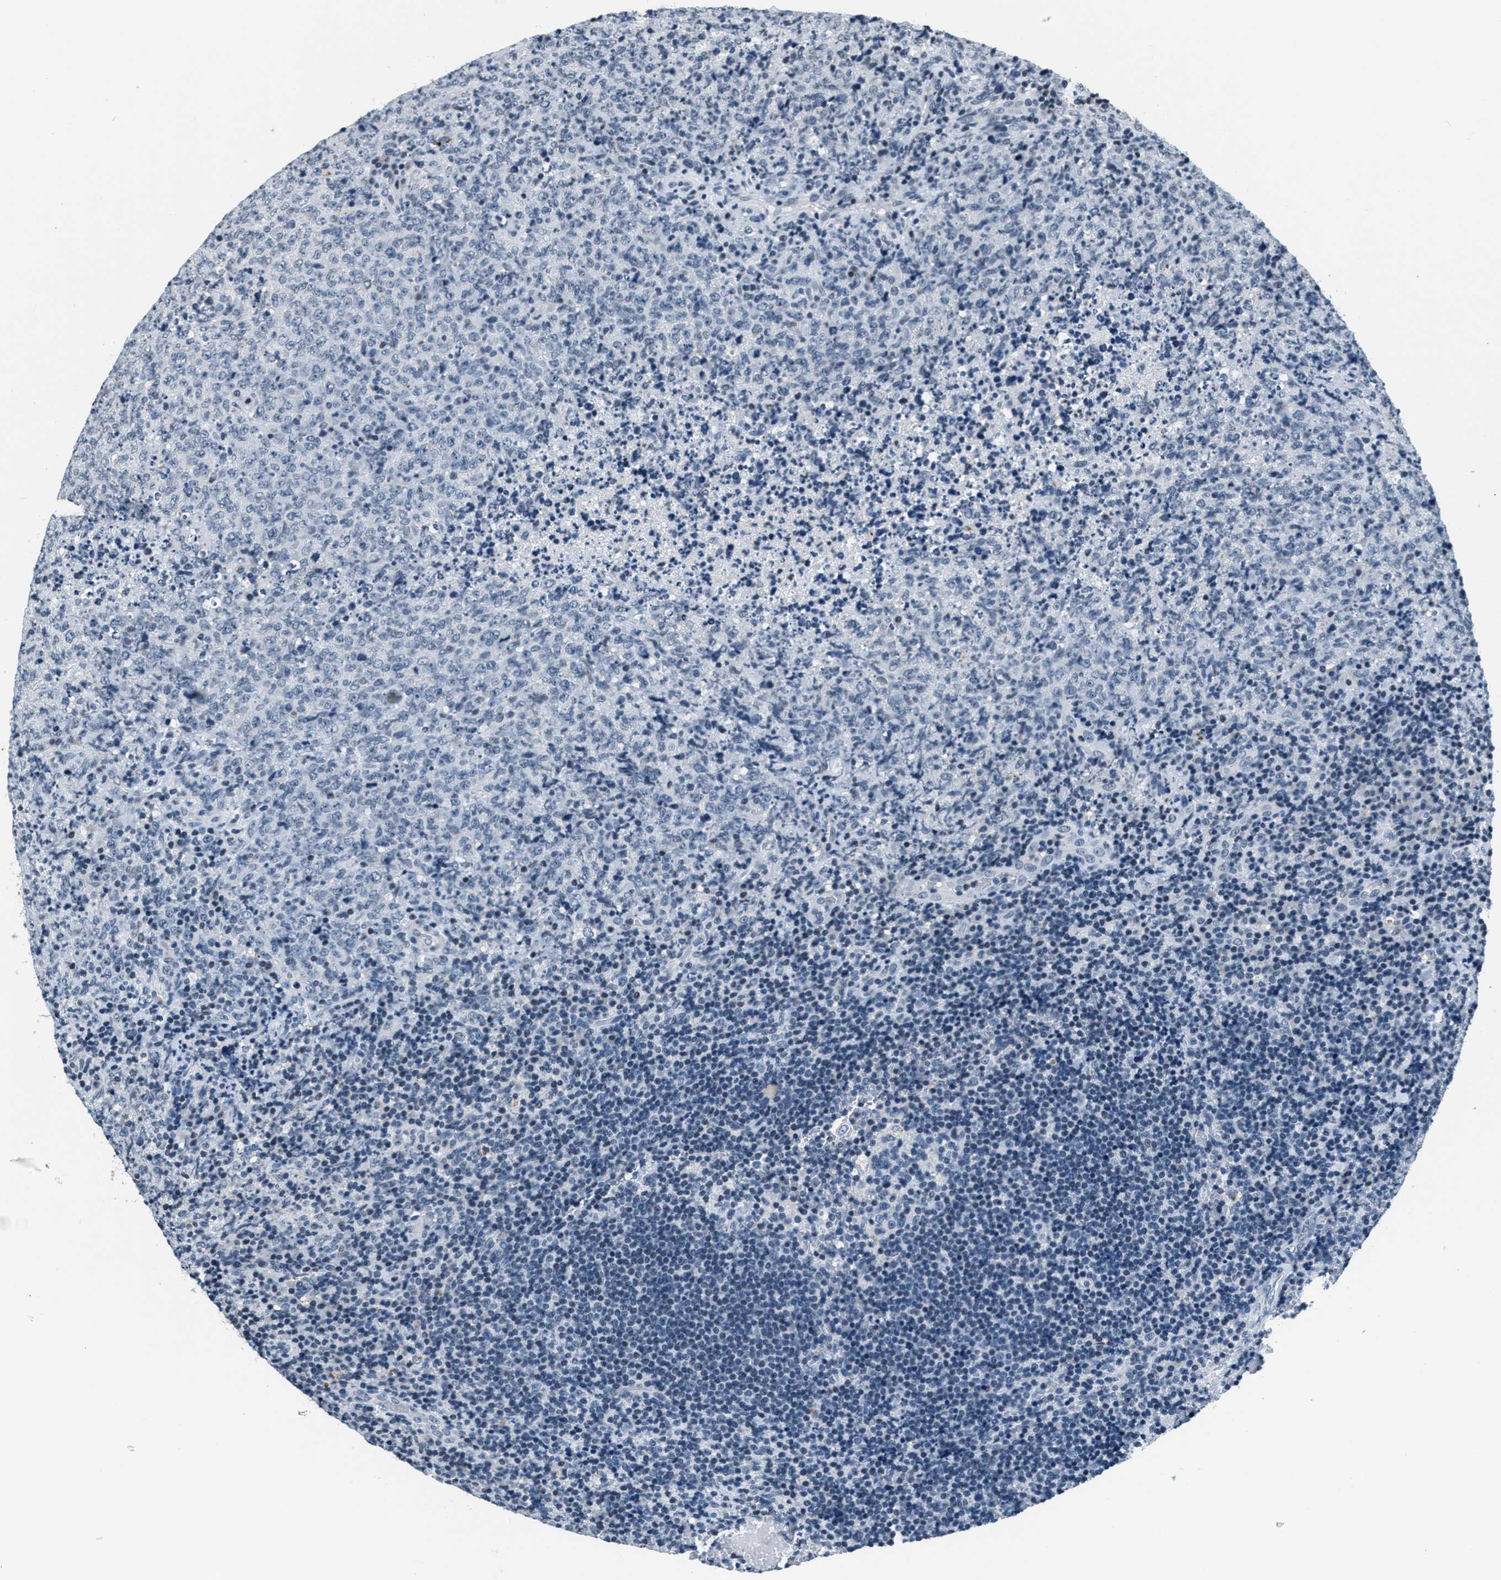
{"staining": {"intensity": "negative", "quantity": "none", "location": "none"}, "tissue": "lymphoma", "cell_type": "Tumor cells", "image_type": "cancer", "snomed": [{"axis": "morphology", "description": "Malignant lymphoma, non-Hodgkin's type, High grade"}, {"axis": "topography", "description": "Tonsil"}], "caption": "Immunohistochemistry (IHC) photomicrograph of neoplastic tissue: human high-grade malignant lymphoma, non-Hodgkin's type stained with DAB exhibits no significant protein expression in tumor cells.", "gene": "CA4", "patient": {"sex": "female", "age": 36}}